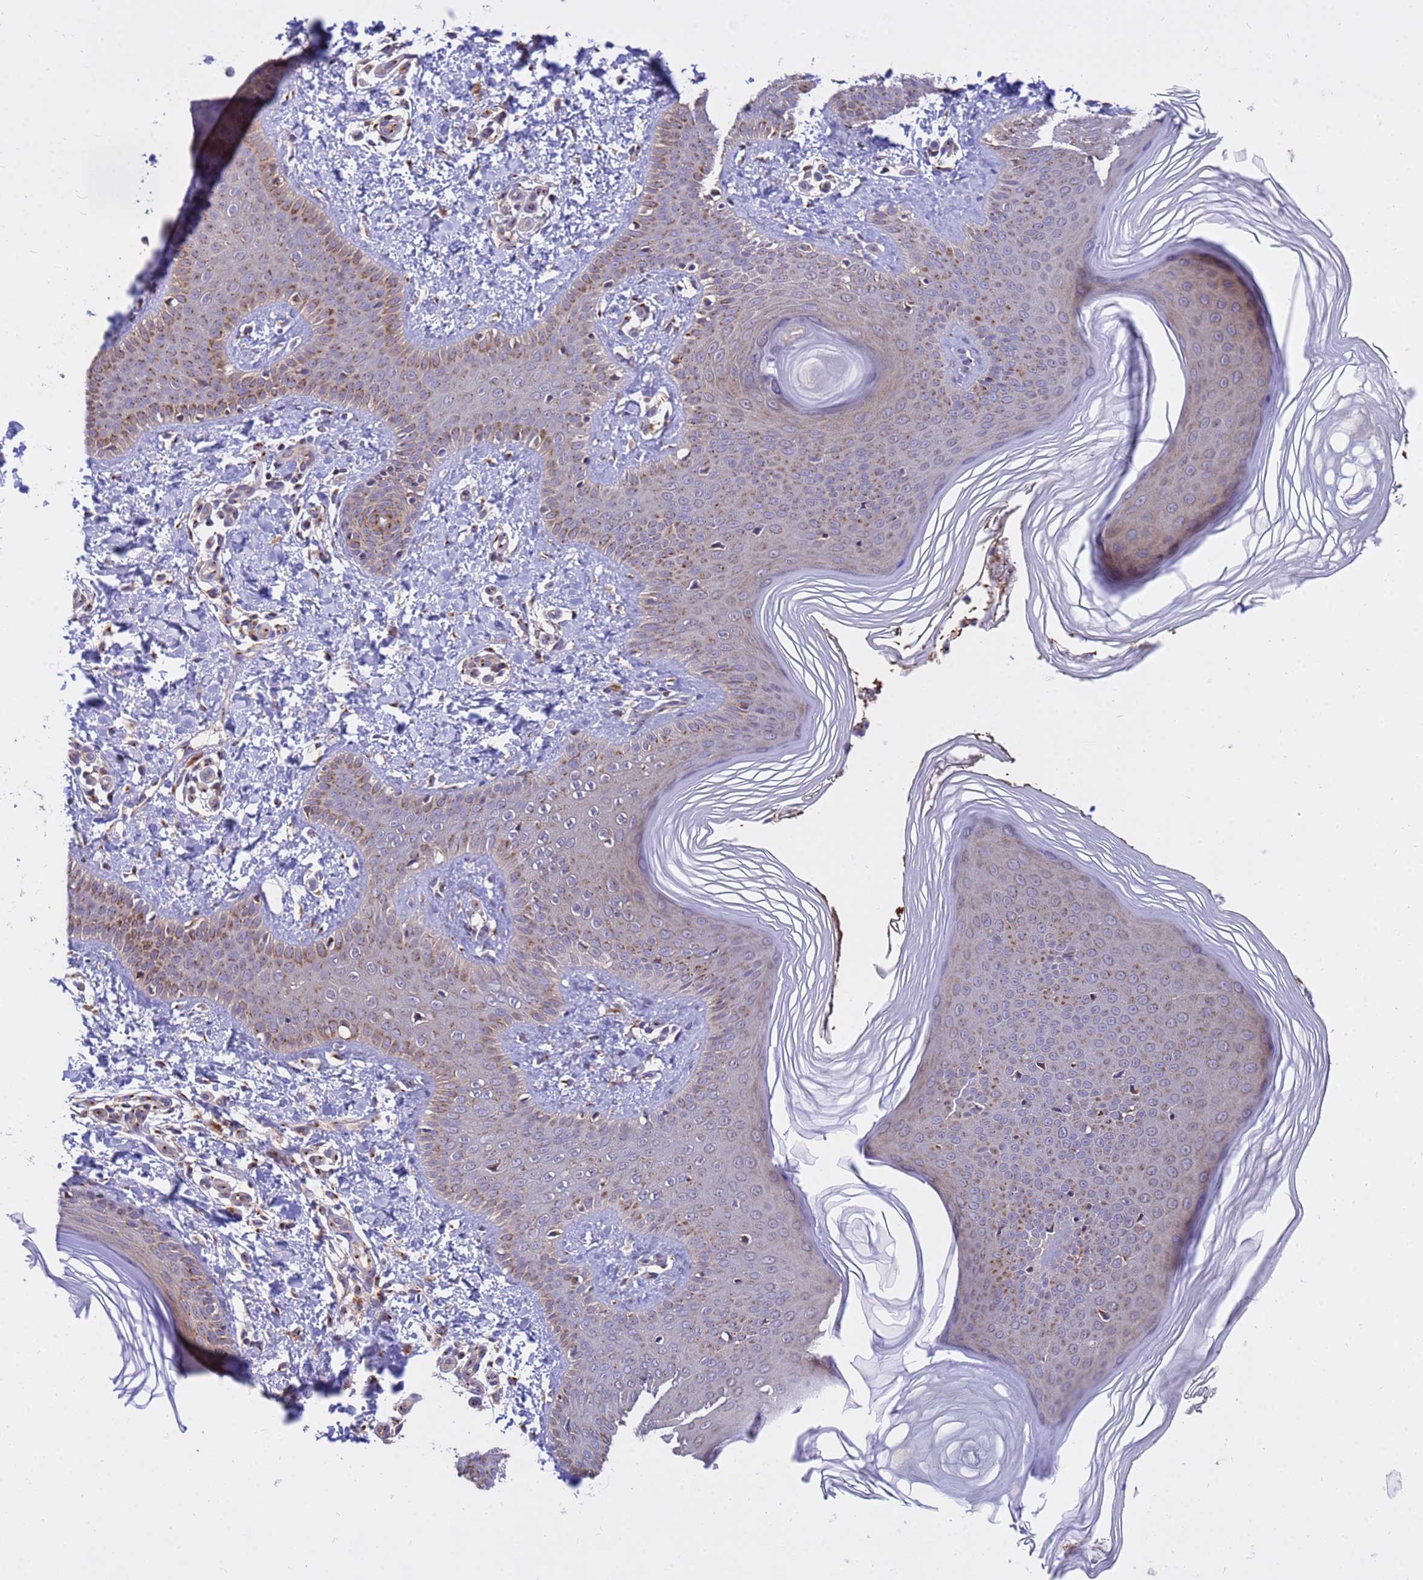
{"staining": {"intensity": "moderate", "quantity": ">75%", "location": "cytoplasmic/membranous"}, "tissue": "skin", "cell_type": "Epidermal cells", "image_type": "normal", "snomed": [{"axis": "morphology", "description": "Normal tissue, NOS"}, {"axis": "morphology", "description": "Inflammation, NOS"}, {"axis": "topography", "description": "Soft tissue"}, {"axis": "topography", "description": "Anal"}], "caption": "Protein staining of unremarkable skin displays moderate cytoplasmic/membranous staining in about >75% of epidermal cells. Using DAB (brown) and hematoxylin (blue) stains, captured at high magnification using brightfield microscopy.", "gene": "HPS3", "patient": {"sex": "female", "age": 15}}